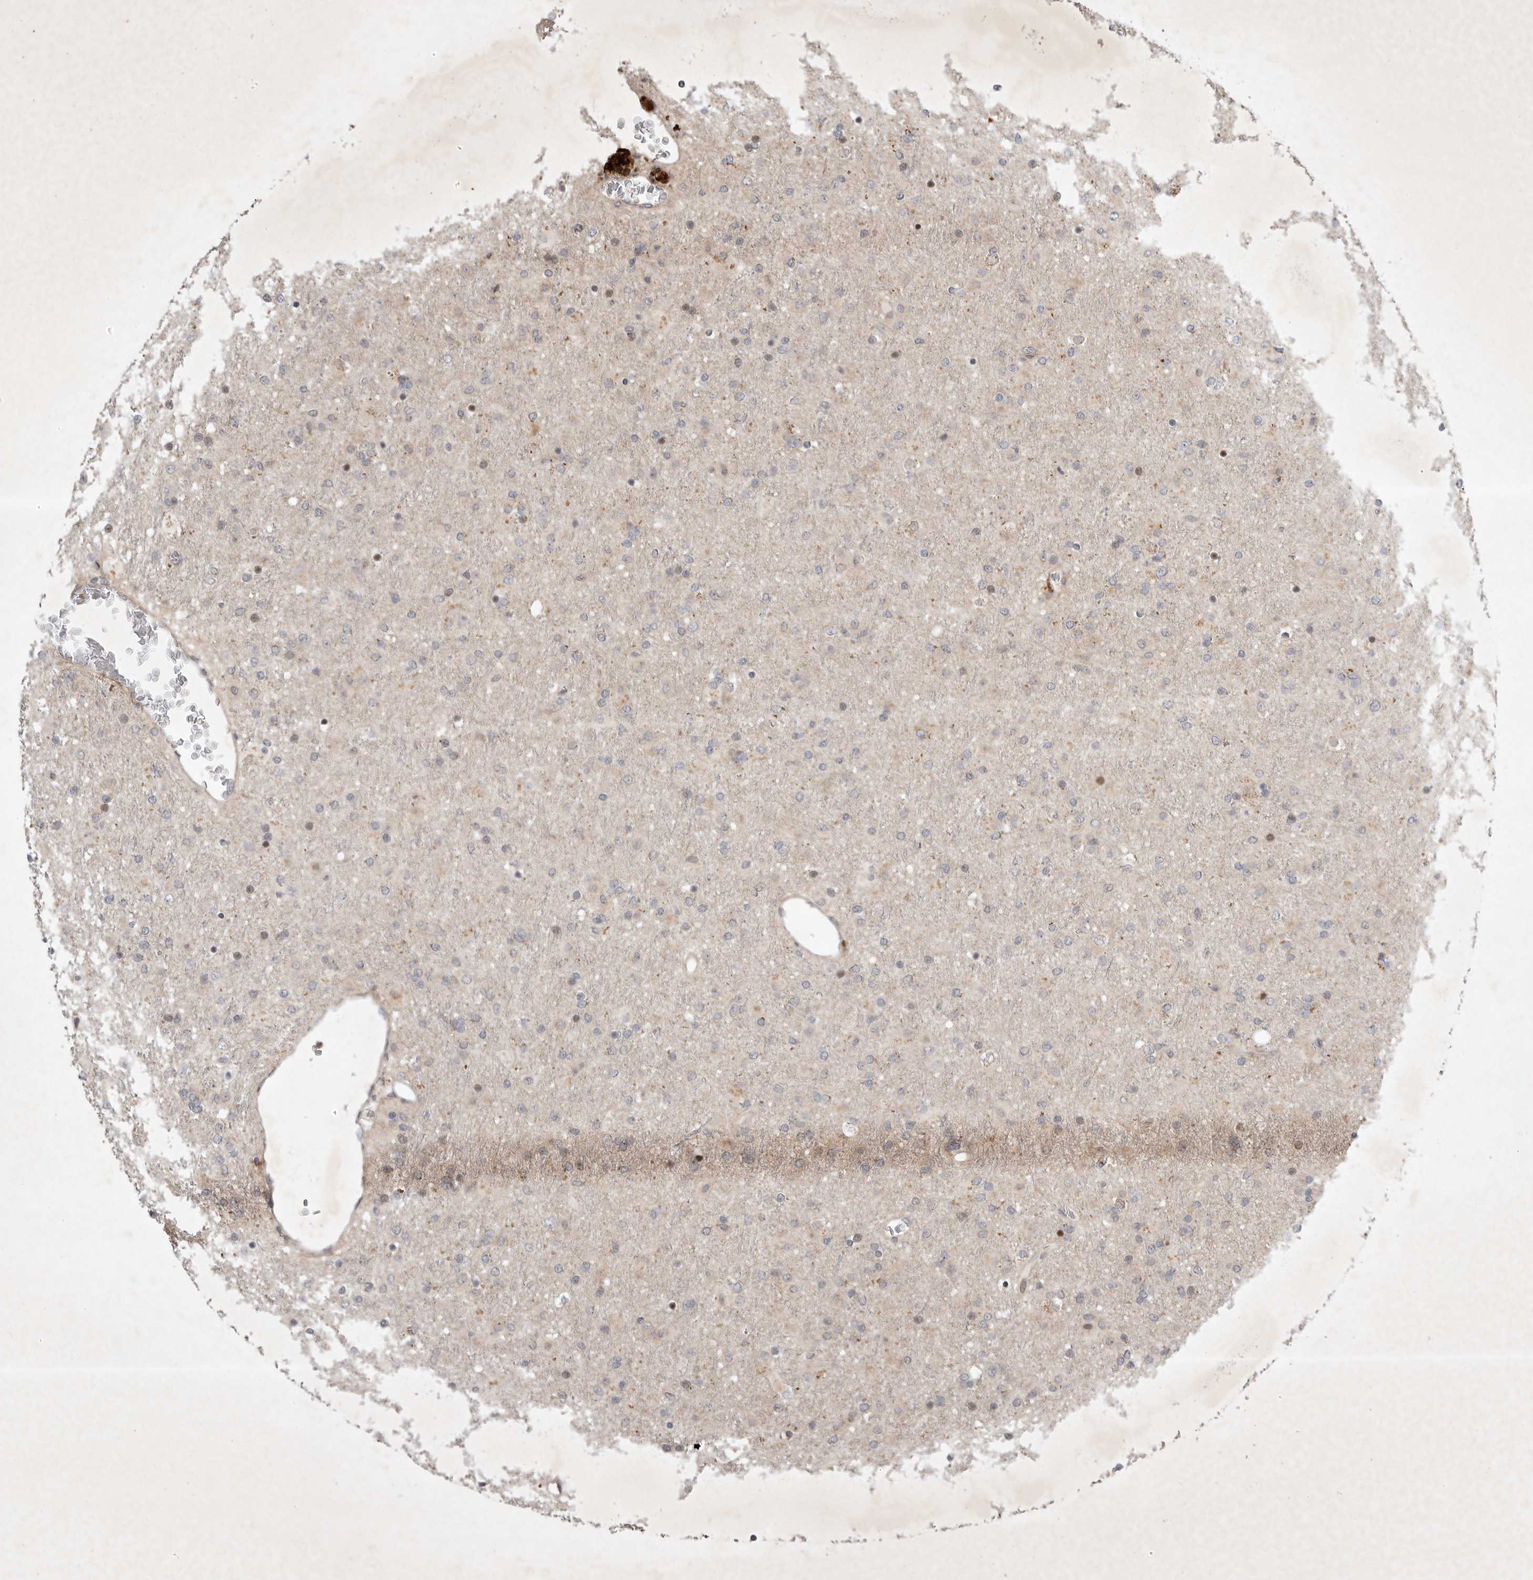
{"staining": {"intensity": "negative", "quantity": "none", "location": "none"}, "tissue": "glioma", "cell_type": "Tumor cells", "image_type": "cancer", "snomed": [{"axis": "morphology", "description": "Glioma, malignant, Low grade"}, {"axis": "topography", "description": "Brain"}], "caption": "Glioma was stained to show a protein in brown. There is no significant staining in tumor cells. (DAB (3,3'-diaminobenzidine) immunohistochemistry visualized using brightfield microscopy, high magnification).", "gene": "EIF2AK1", "patient": {"sex": "male", "age": 65}}